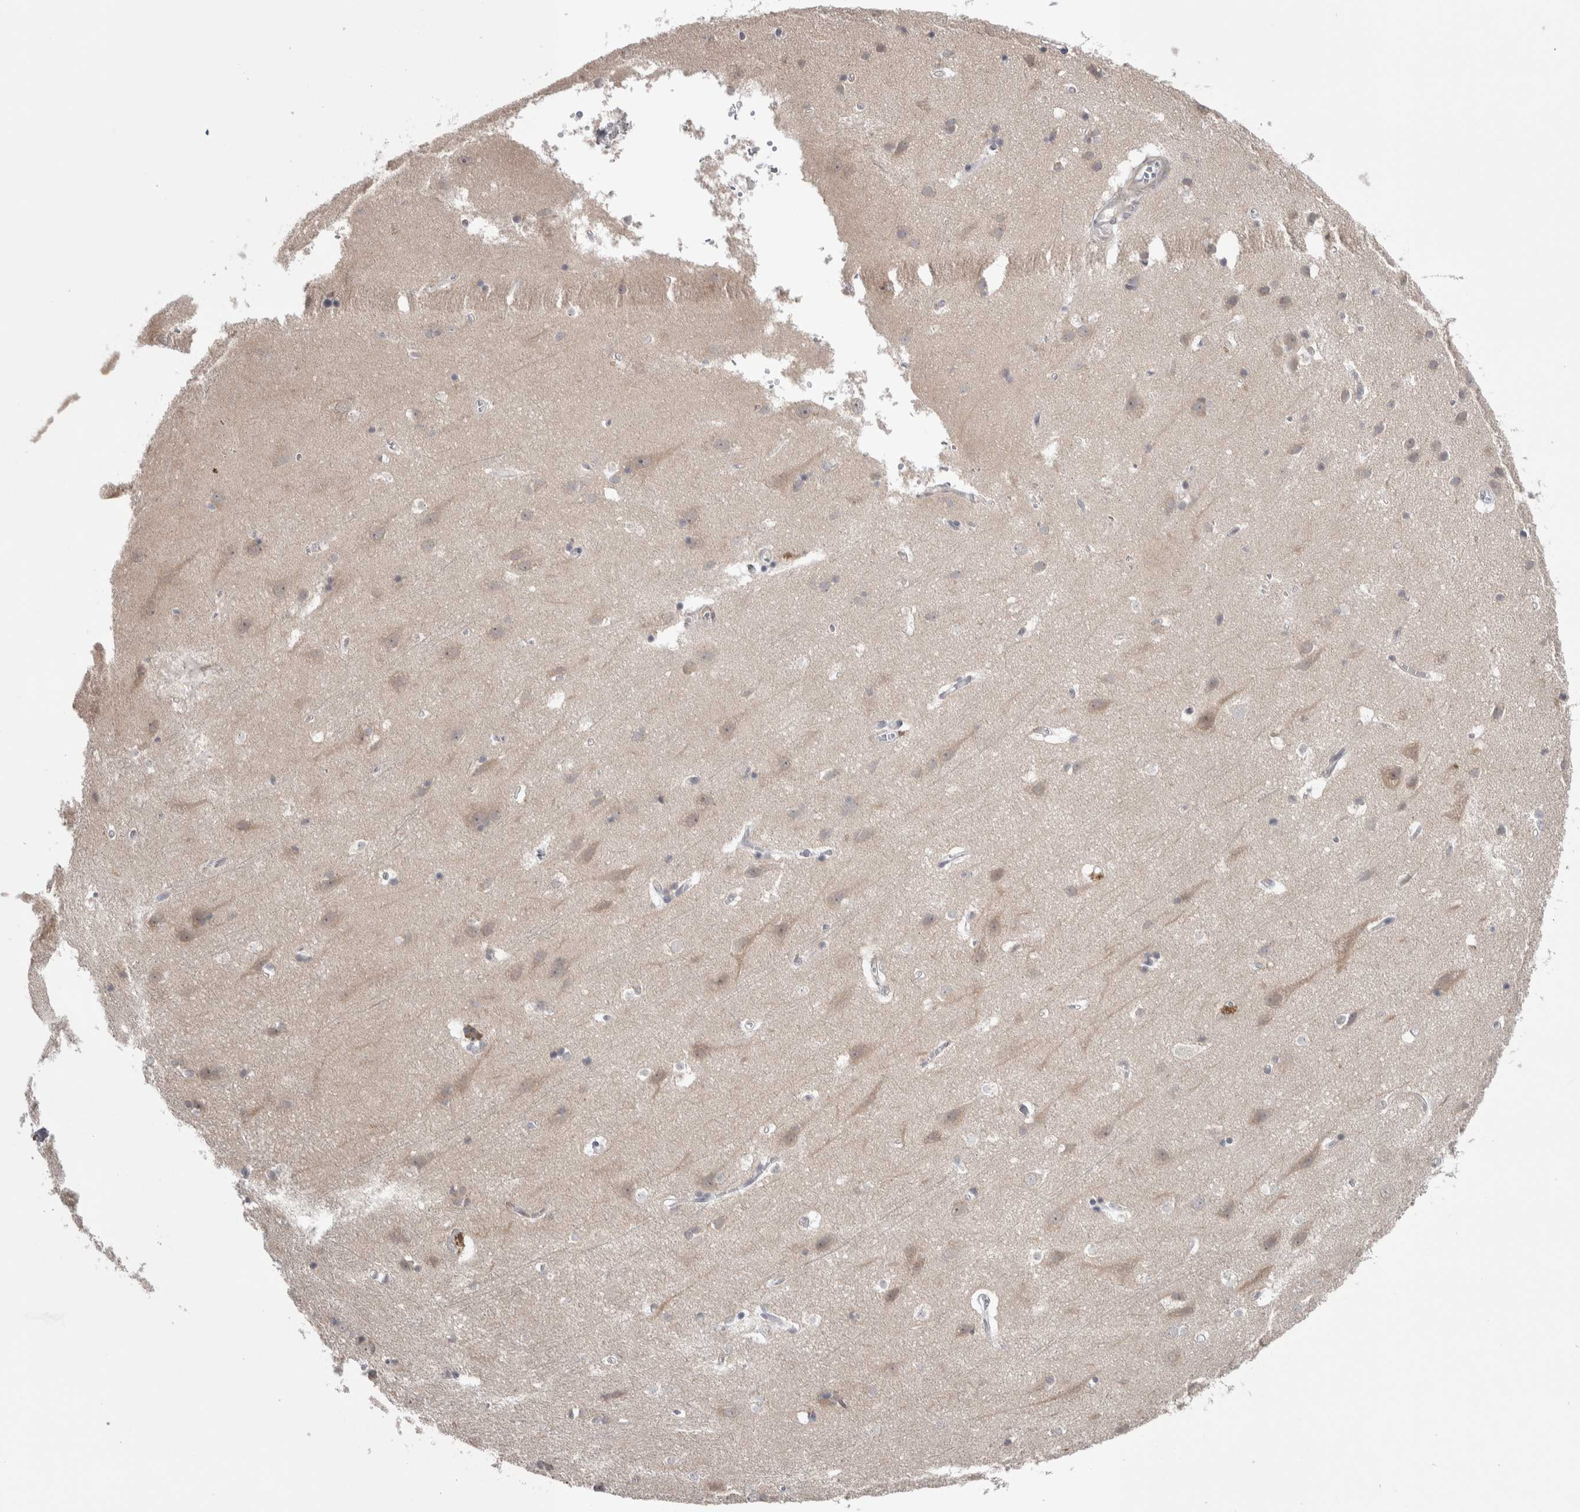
{"staining": {"intensity": "negative", "quantity": "none", "location": "none"}, "tissue": "cerebral cortex", "cell_type": "Endothelial cells", "image_type": "normal", "snomed": [{"axis": "morphology", "description": "Normal tissue, NOS"}, {"axis": "topography", "description": "Cerebral cortex"}], "caption": "Immunohistochemistry (IHC) of benign cerebral cortex demonstrates no expression in endothelial cells. (DAB immunohistochemistry, high magnification).", "gene": "CUL2", "patient": {"sex": "male", "age": 54}}